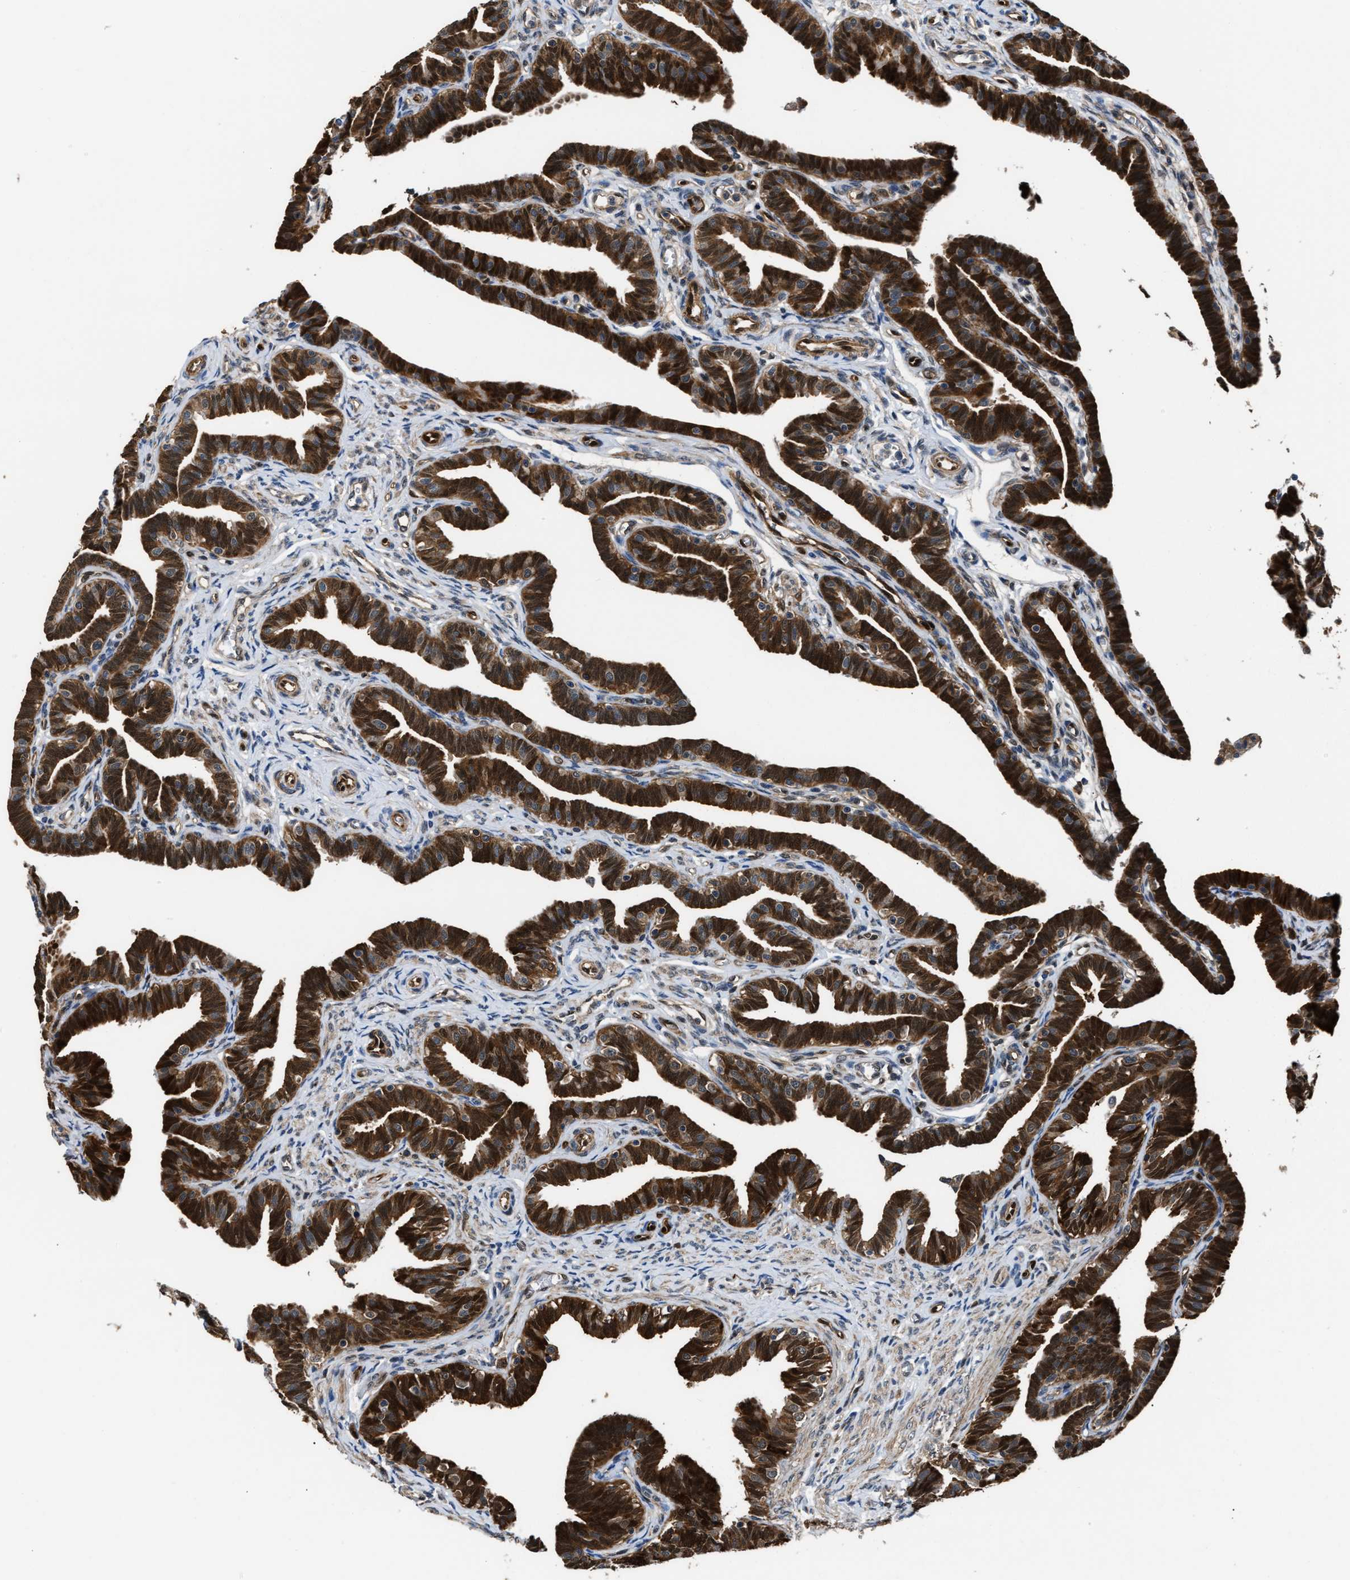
{"staining": {"intensity": "strong", "quantity": ">75%", "location": "cytoplasmic/membranous"}, "tissue": "fallopian tube", "cell_type": "Glandular cells", "image_type": "normal", "snomed": [{"axis": "morphology", "description": "Normal tissue, NOS"}, {"axis": "topography", "description": "Fallopian tube"}, {"axis": "topography", "description": "Ovary"}], "caption": "High-power microscopy captured an immunohistochemistry (IHC) image of benign fallopian tube, revealing strong cytoplasmic/membranous staining in about >75% of glandular cells.", "gene": "PPA1", "patient": {"sex": "female", "age": 23}}